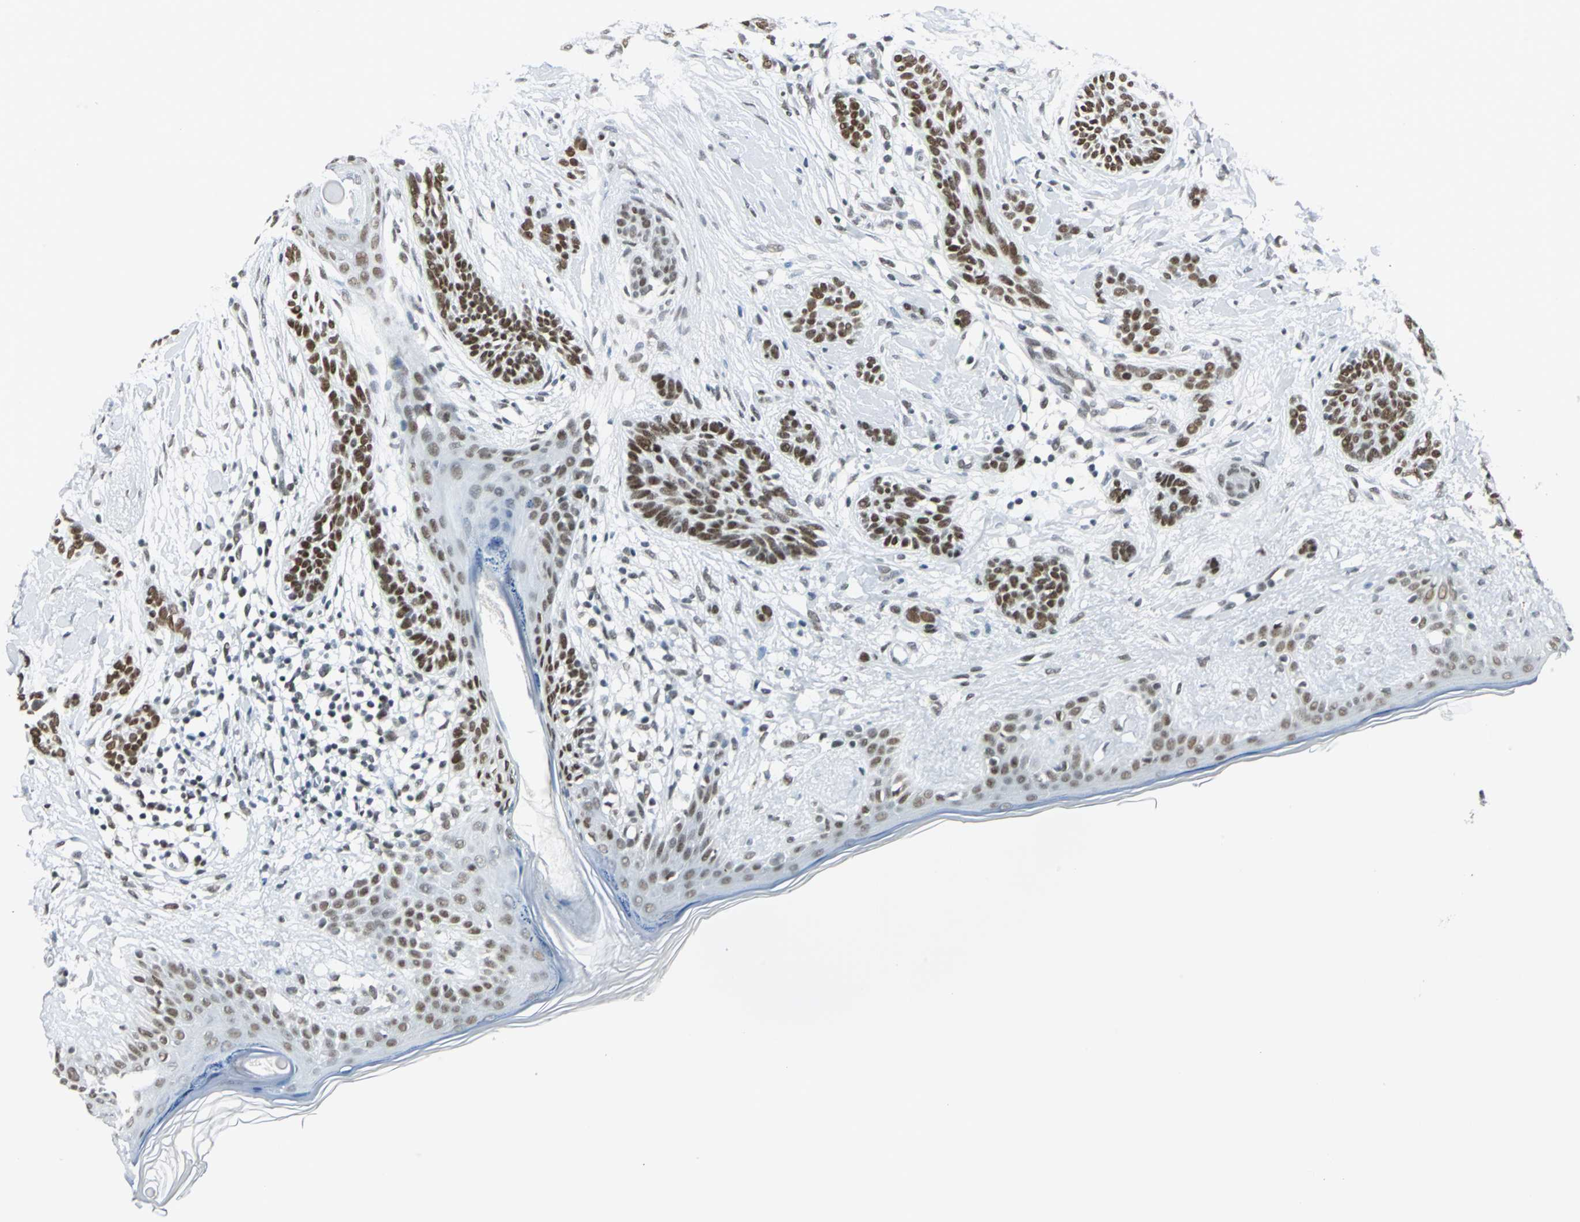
{"staining": {"intensity": "strong", "quantity": ">75%", "location": "nuclear"}, "tissue": "skin cancer", "cell_type": "Tumor cells", "image_type": "cancer", "snomed": [{"axis": "morphology", "description": "Normal tissue, NOS"}, {"axis": "morphology", "description": "Basal cell carcinoma"}, {"axis": "topography", "description": "Skin"}], "caption": "This is a photomicrograph of immunohistochemistry staining of skin cancer, which shows strong staining in the nuclear of tumor cells.", "gene": "ADNP", "patient": {"sex": "male", "age": 63}}